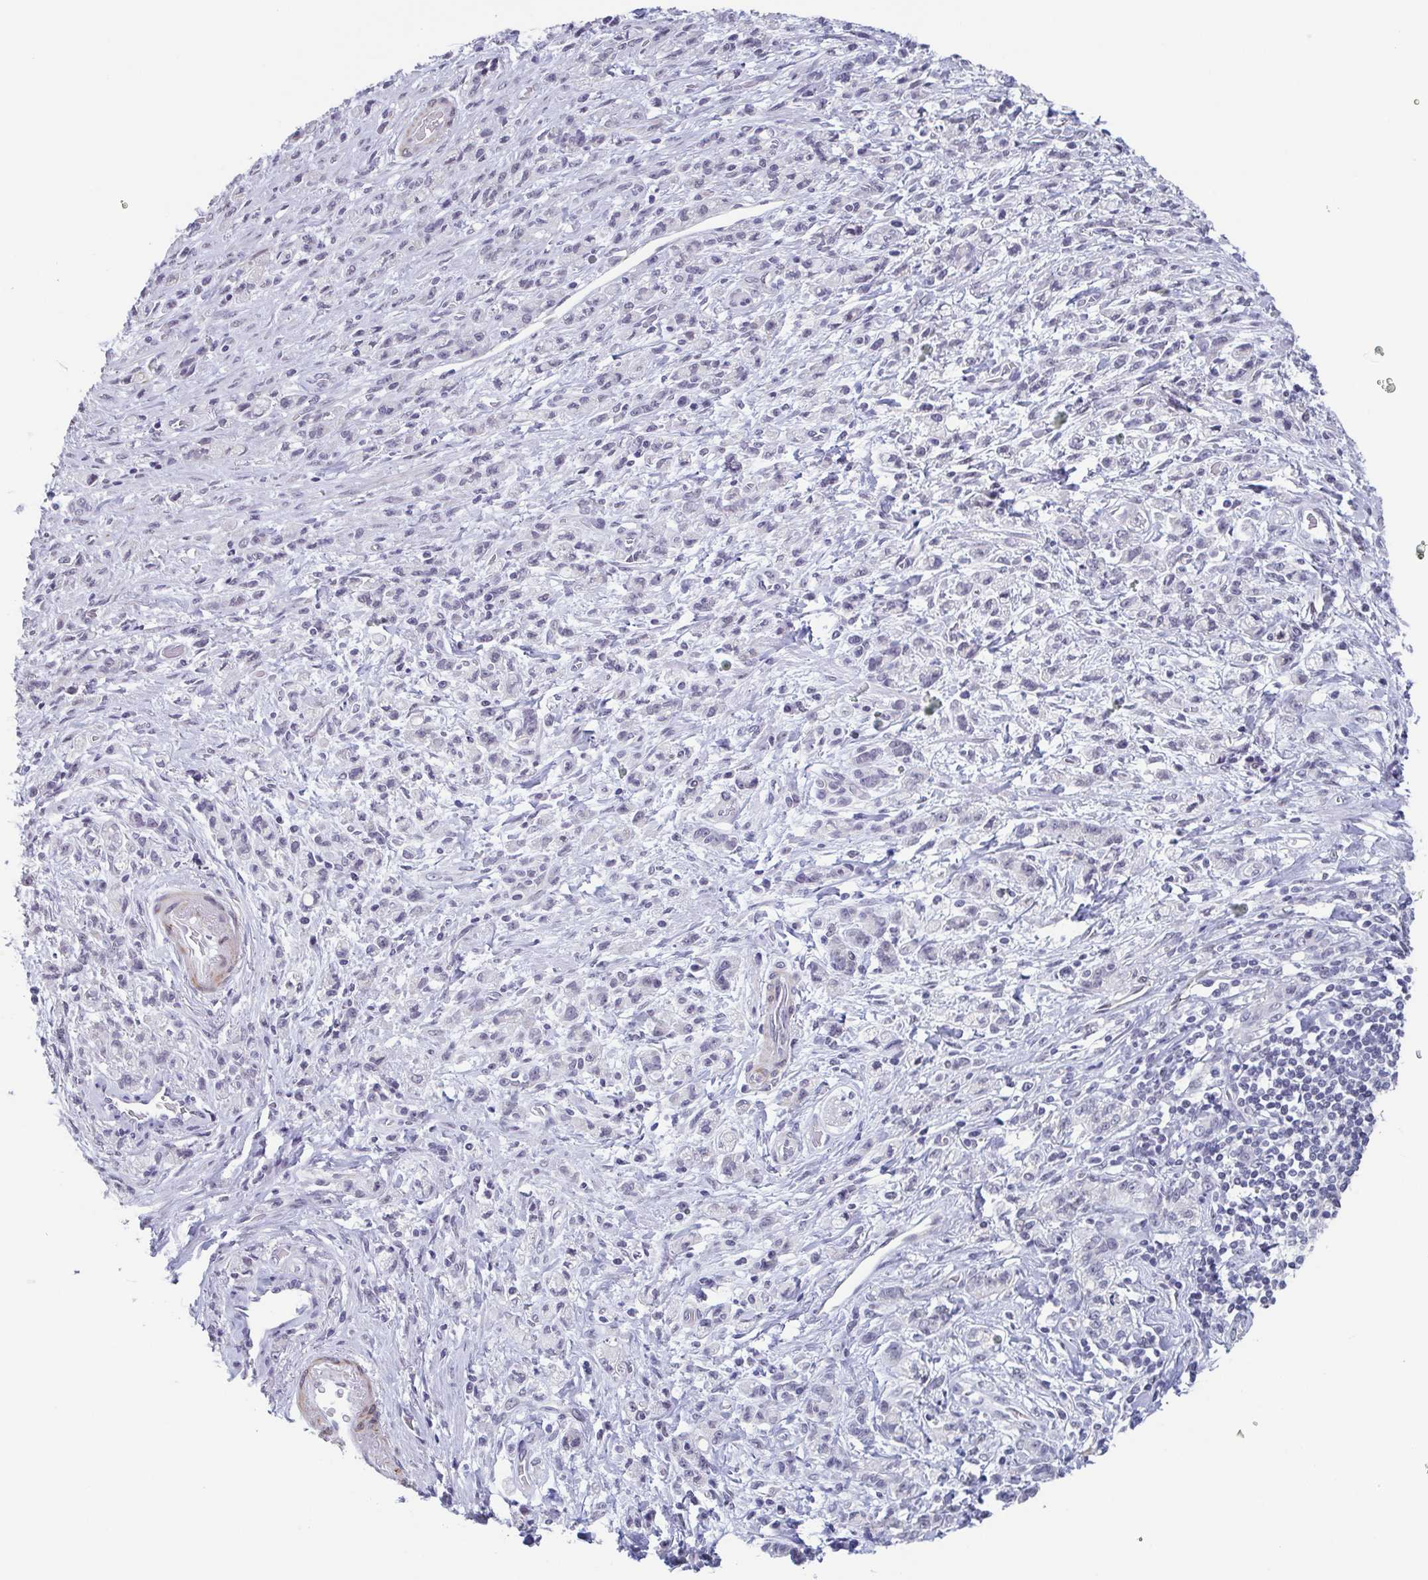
{"staining": {"intensity": "negative", "quantity": "none", "location": "none"}, "tissue": "stomach cancer", "cell_type": "Tumor cells", "image_type": "cancer", "snomed": [{"axis": "morphology", "description": "Adenocarcinoma, NOS"}, {"axis": "topography", "description": "Stomach"}], "caption": "A photomicrograph of human stomach cancer is negative for staining in tumor cells.", "gene": "TMEM92", "patient": {"sex": "male", "age": 77}}